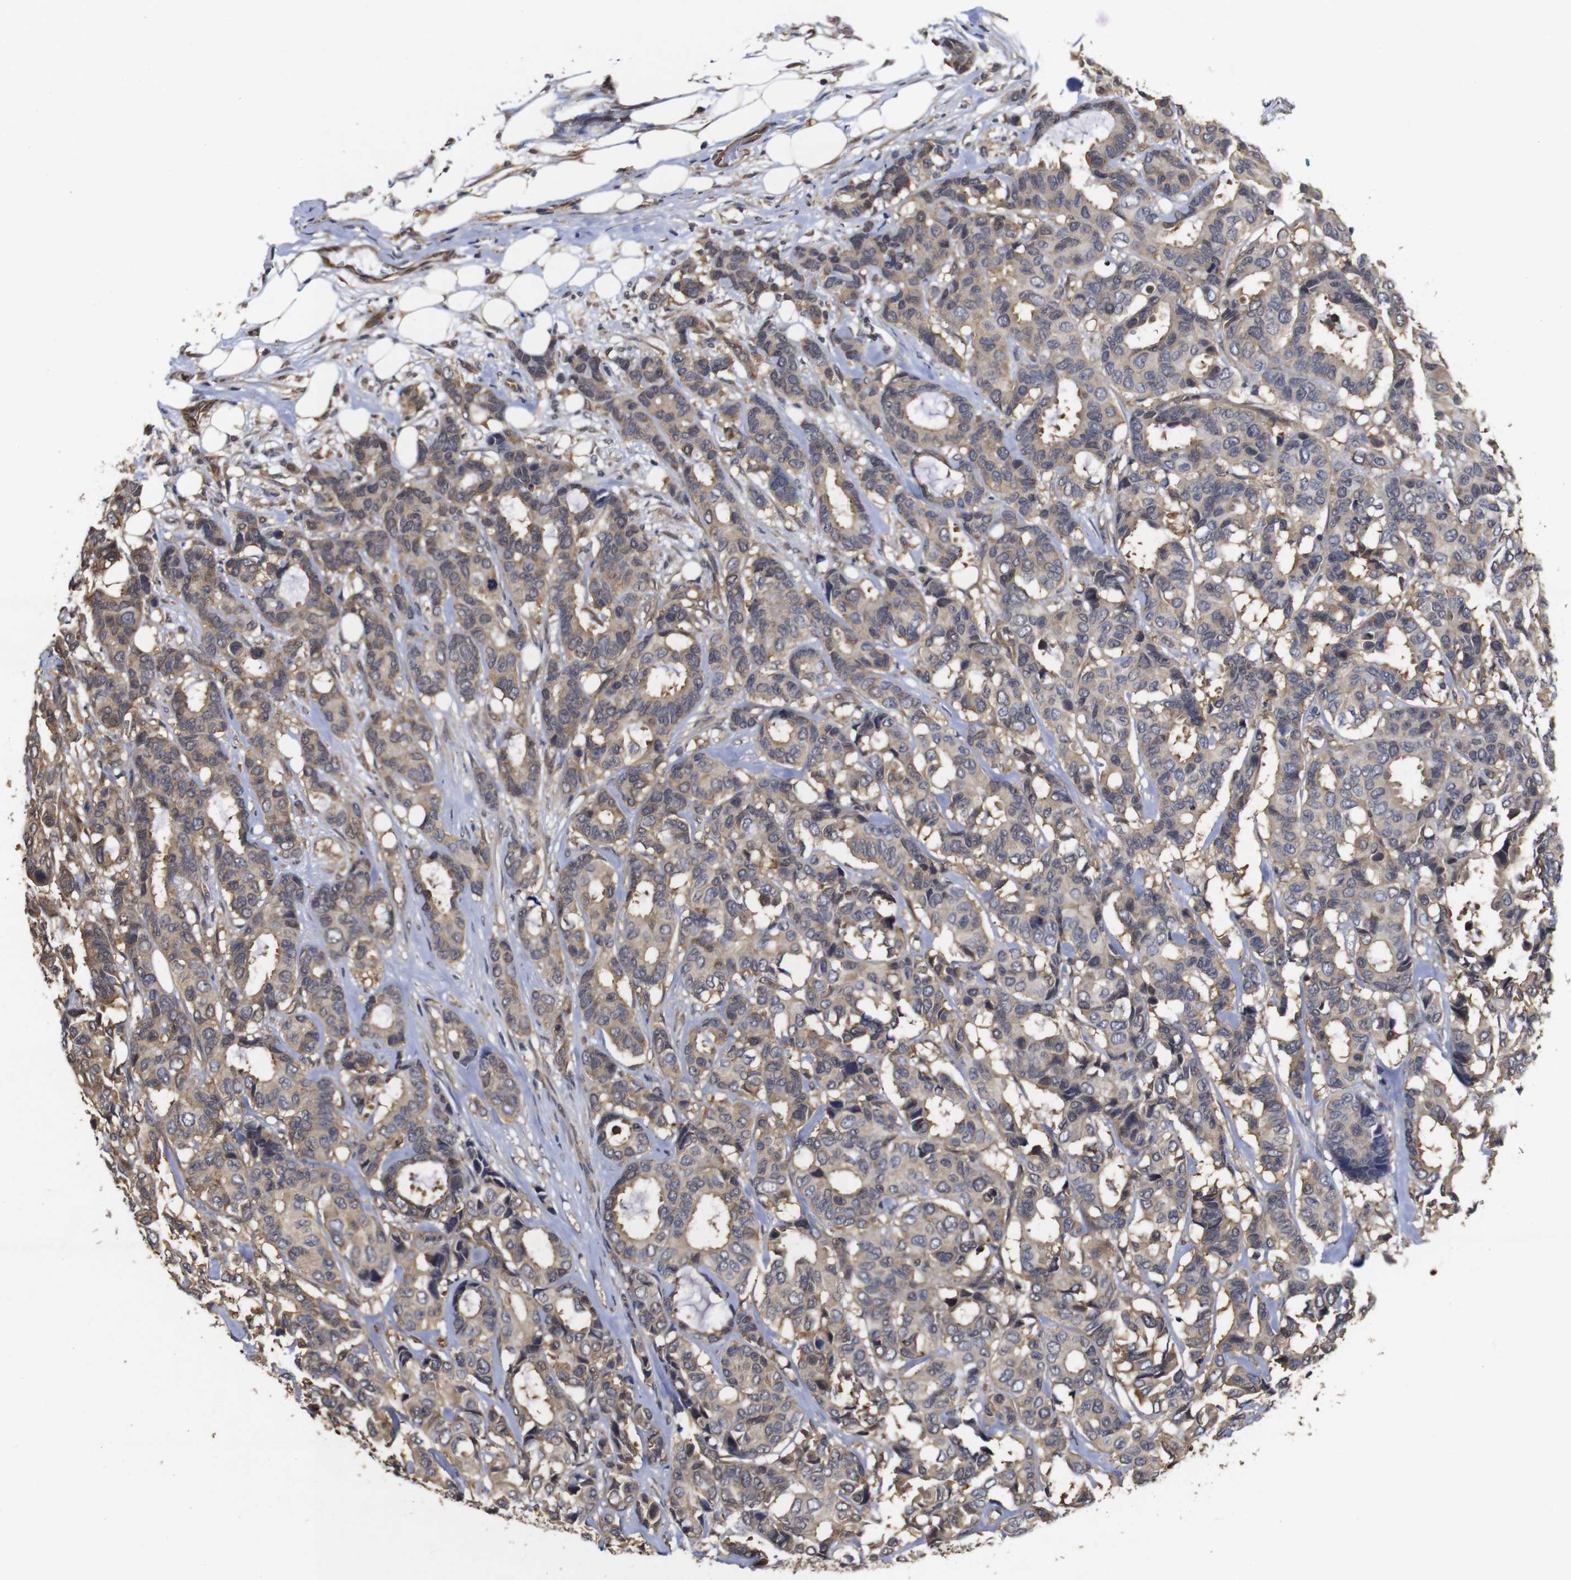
{"staining": {"intensity": "weak", "quantity": ">75%", "location": "cytoplasmic/membranous"}, "tissue": "breast cancer", "cell_type": "Tumor cells", "image_type": "cancer", "snomed": [{"axis": "morphology", "description": "Duct carcinoma"}, {"axis": "topography", "description": "Breast"}], "caption": "Tumor cells exhibit low levels of weak cytoplasmic/membranous positivity in about >75% of cells in infiltrating ductal carcinoma (breast).", "gene": "SUMO3", "patient": {"sex": "female", "age": 87}}